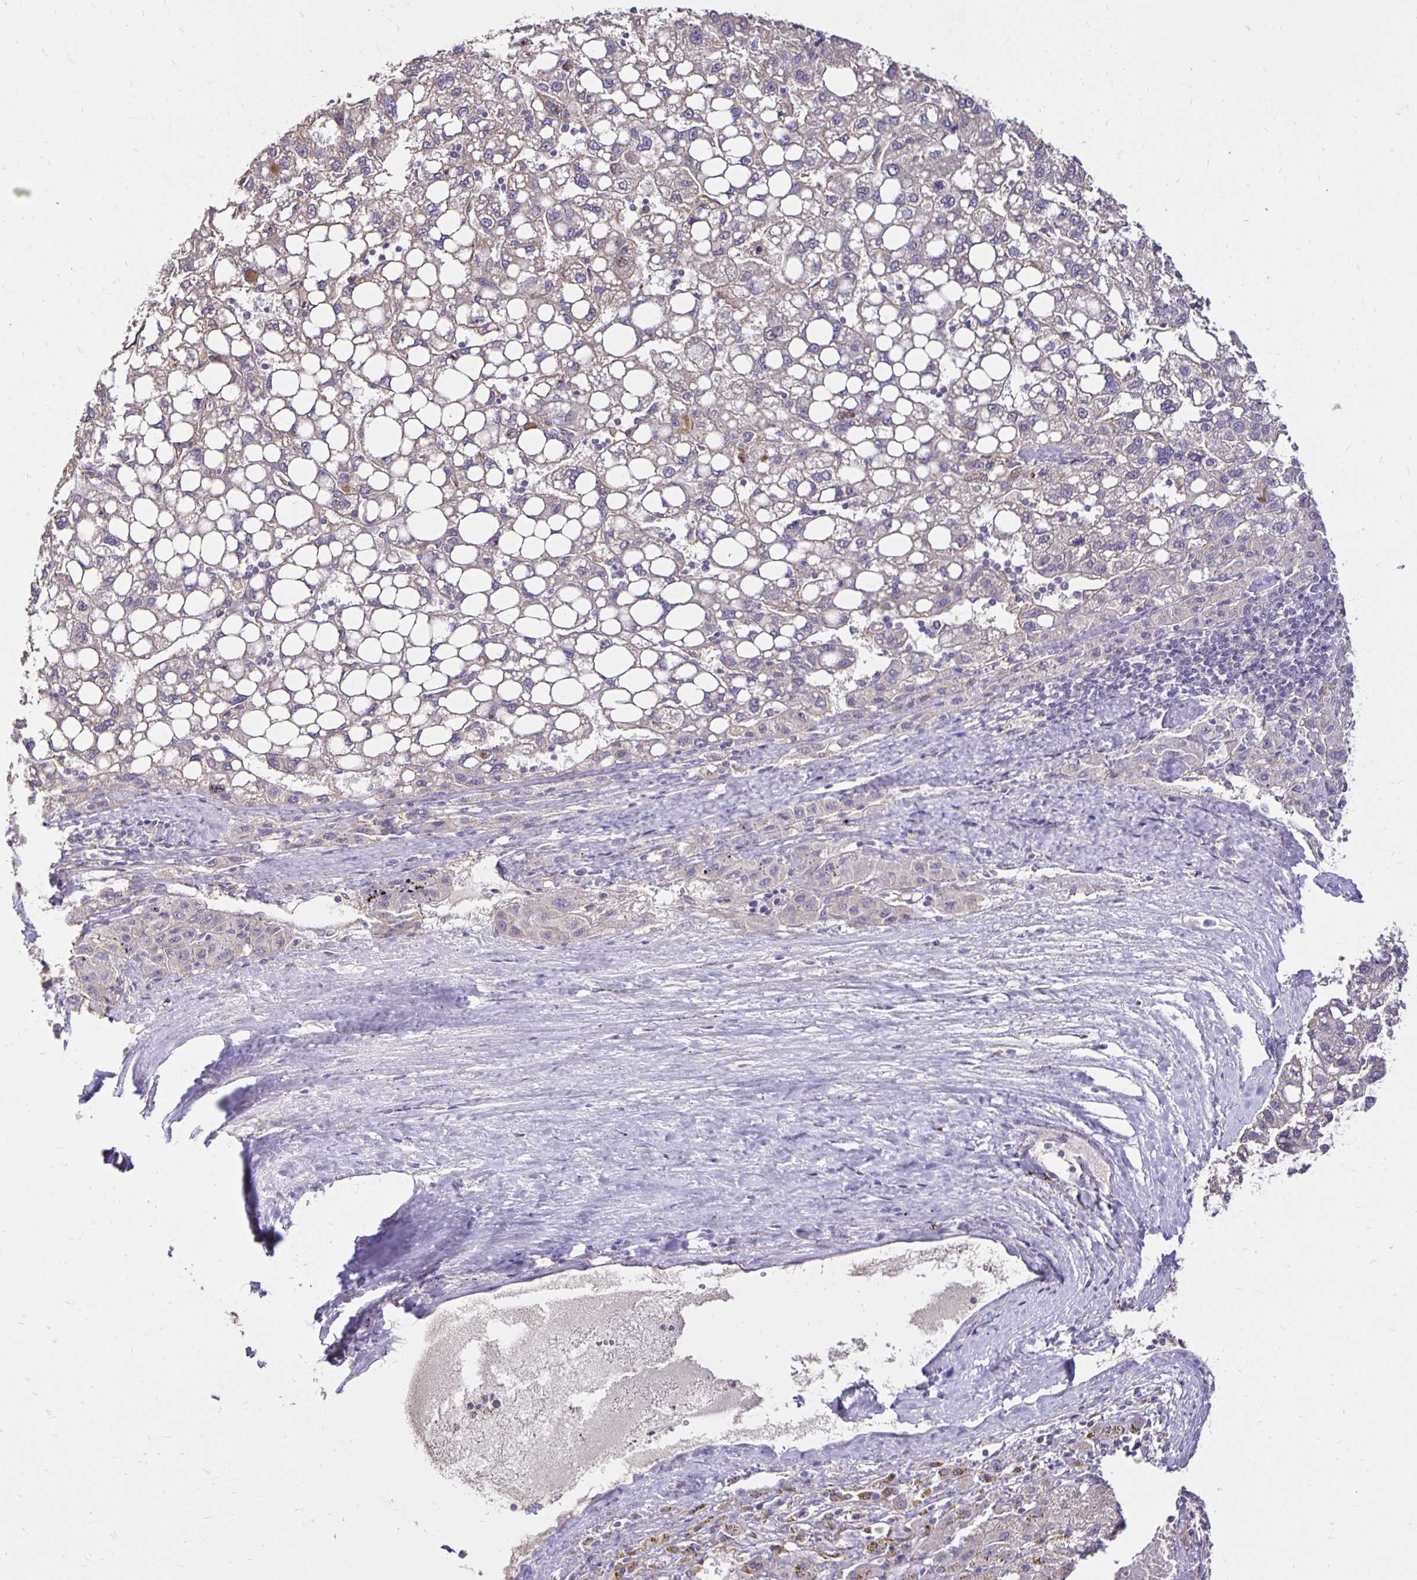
{"staining": {"intensity": "negative", "quantity": "none", "location": "none"}, "tissue": "liver cancer", "cell_type": "Tumor cells", "image_type": "cancer", "snomed": [{"axis": "morphology", "description": "Carcinoma, Hepatocellular, NOS"}, {"axis": "topography", "description": "Liver"}], "caption": "IHC histopathology image of neoplastic tissue: human liver cancer stained with DAB (3,3'-diaminobenzidine) displays no significant protein positivity in tumor cells.", "gene": "PNPLA3", "patient": {"sex": "female", "age": 82}}